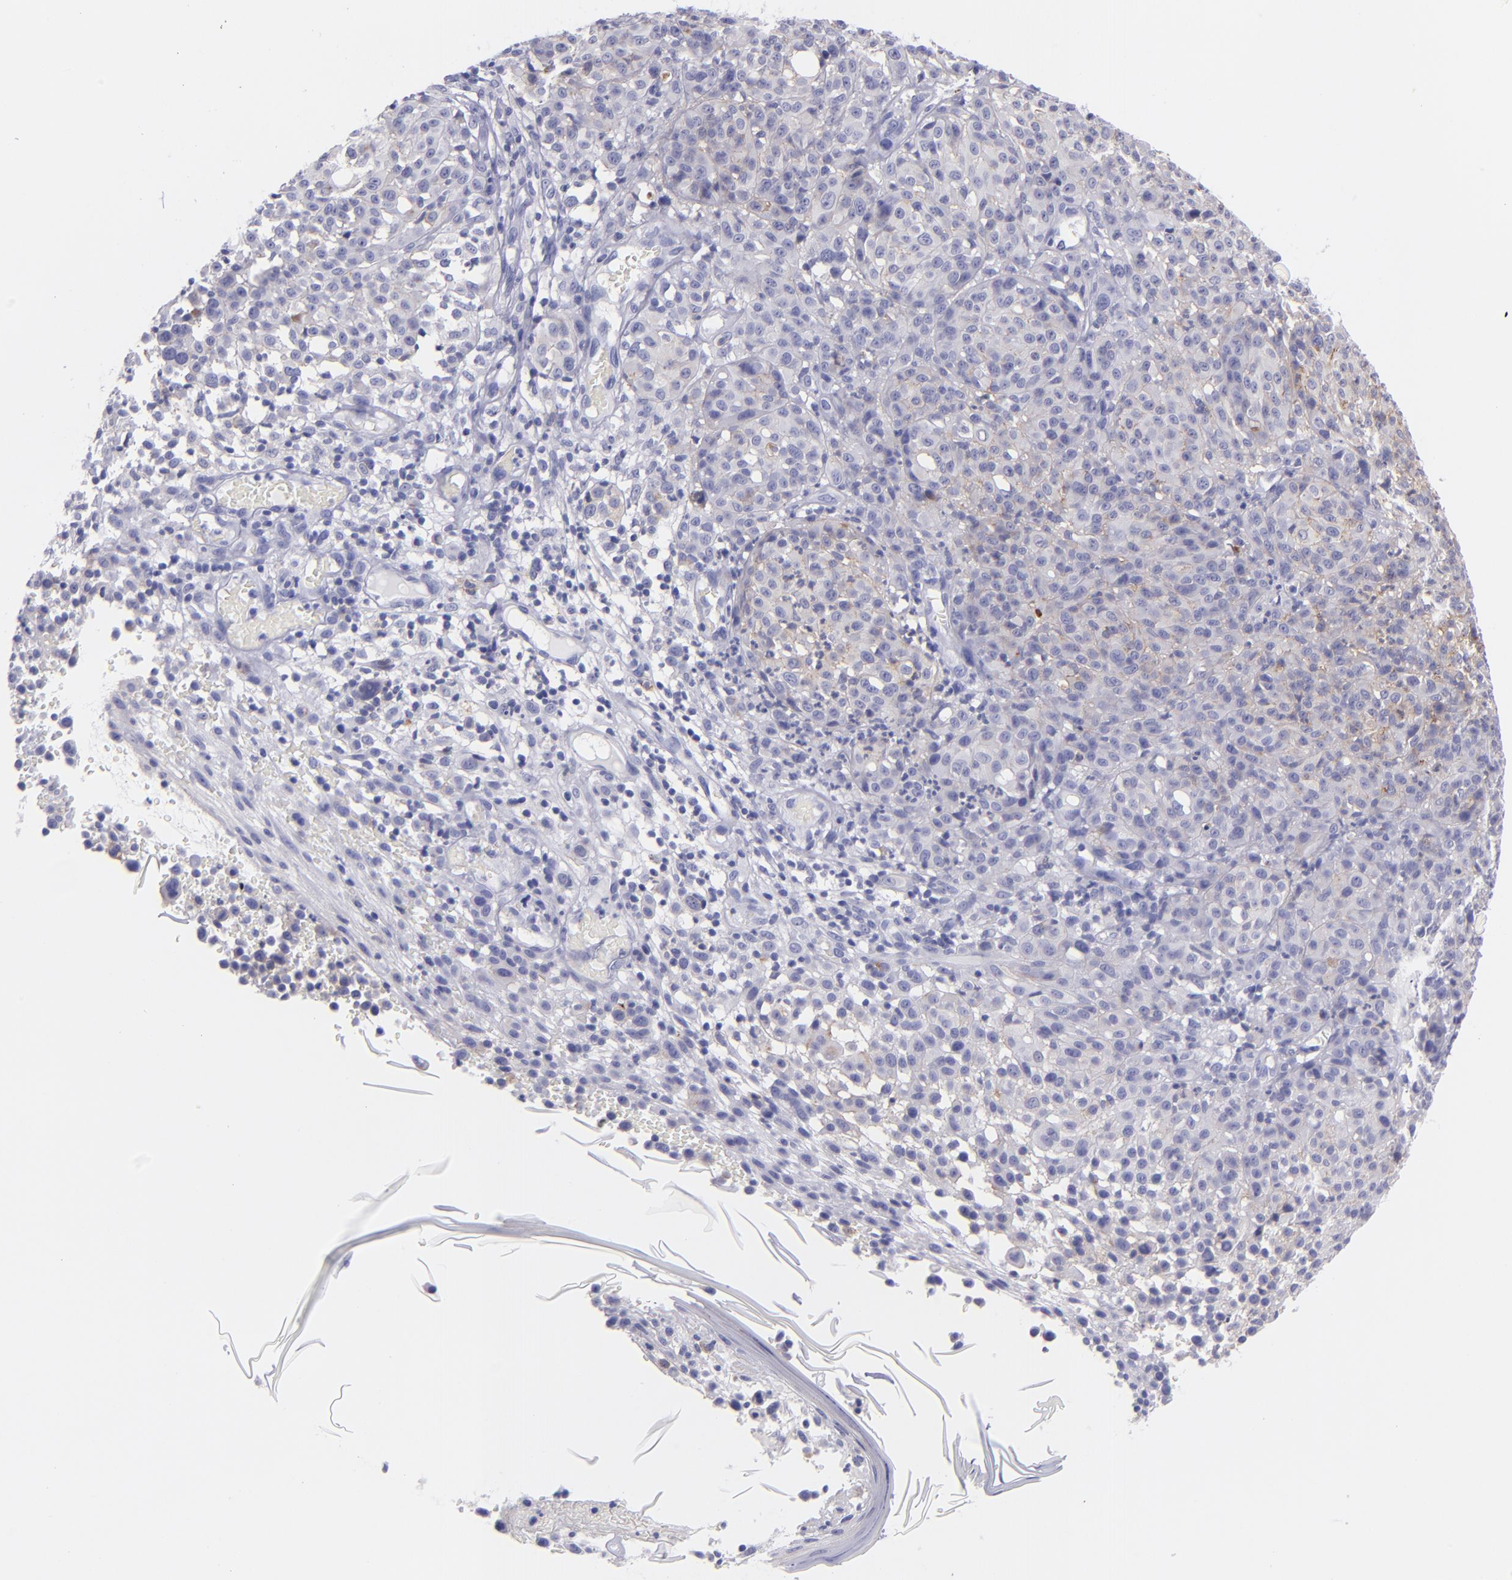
{"staining": {"intensity": "negative", "quantity": "none", "location": "none"}, "tissue": "melanoma", "cell_type": "Tumor cells", "image_type": "cancer", "snomed": [{"axis": "morphology", "description": "Malignant melanoma, NOS"}, {"axis": "topography", "description": "Skin"}], "caption": "The immunohistochemistry (IHC) image has no significant staining in tumor cells of malignant melanoma tissue.", "gene": "CD82", "patient": {"sex": "female", "age": 49}}